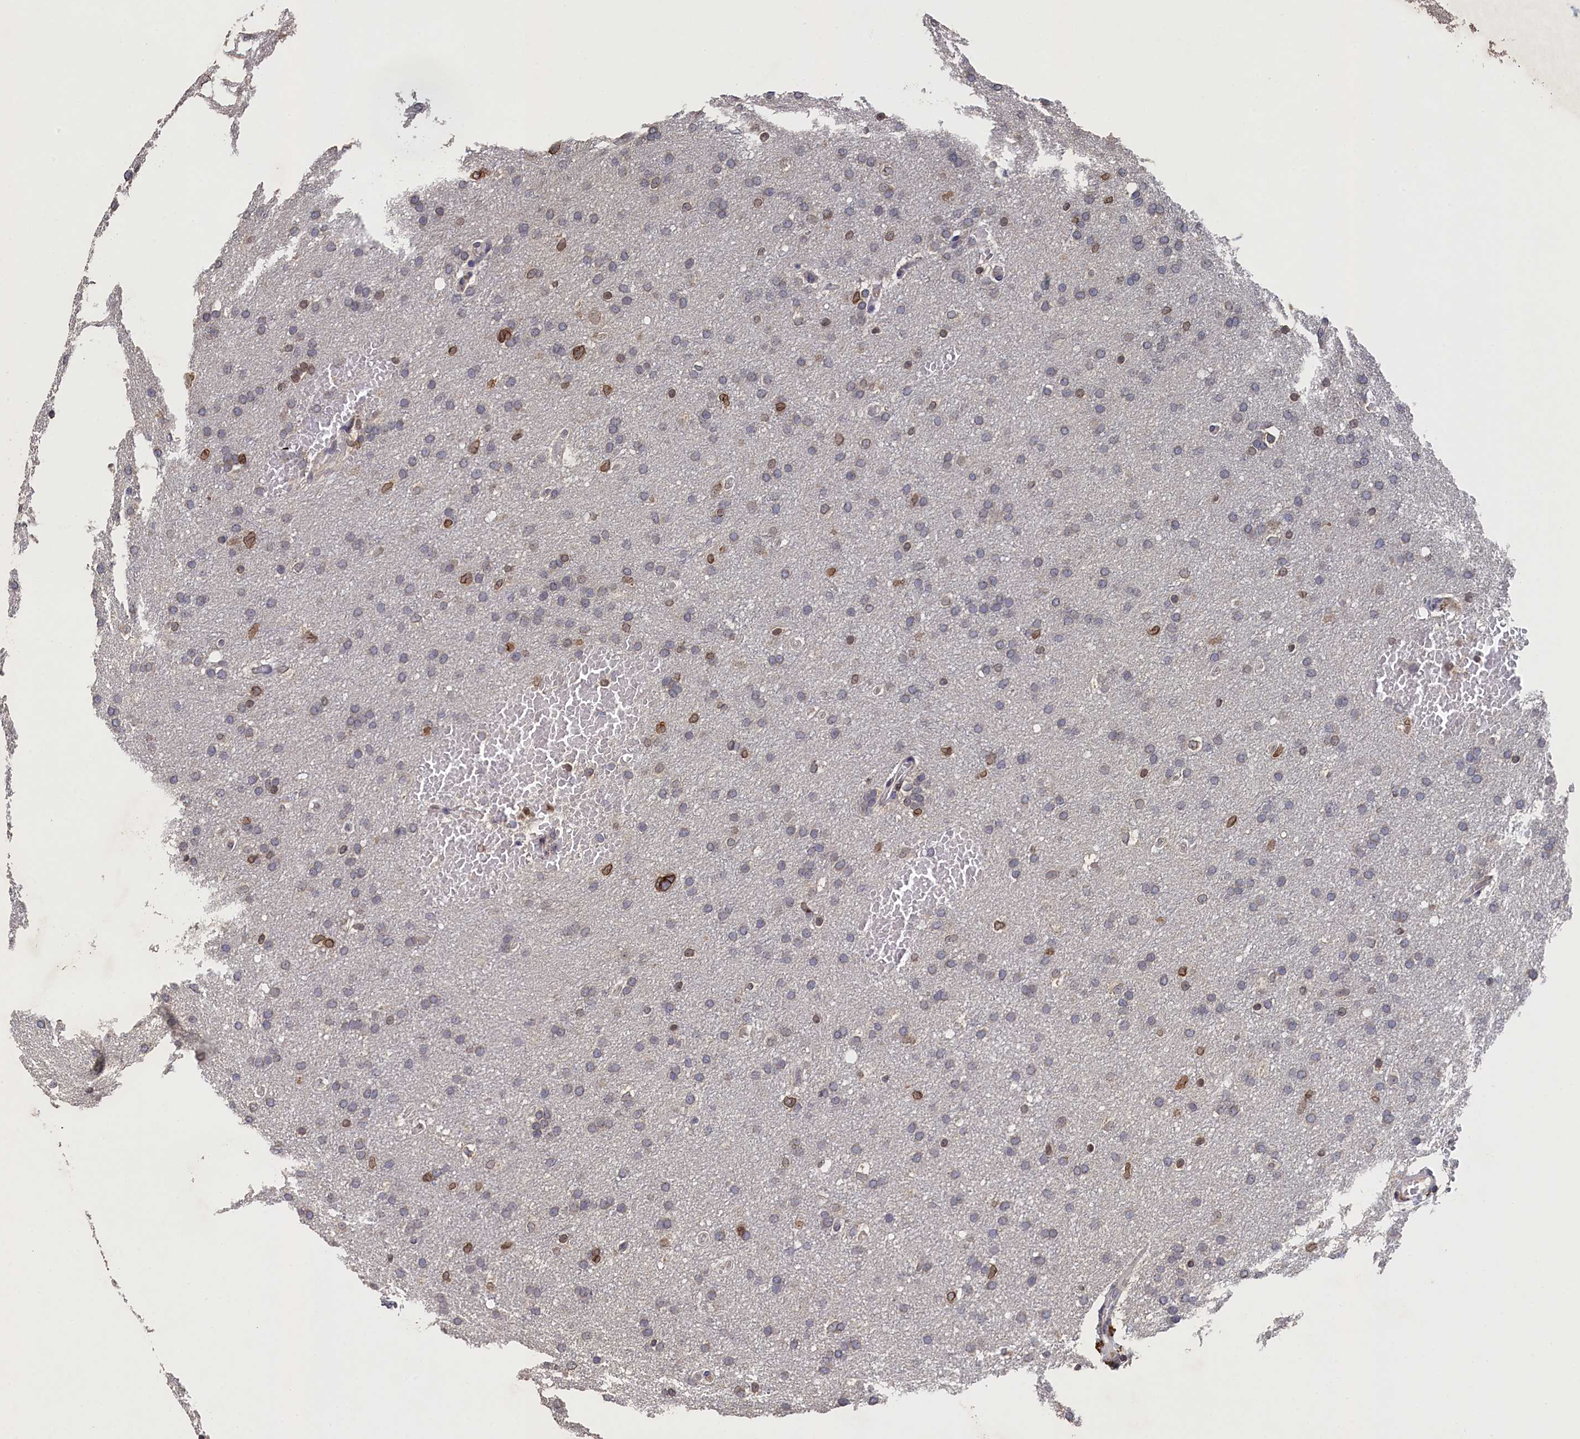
{"staining": {"intensity": "moderate", "quantity": "<25%", "location": "cytoplasmic/membranous,nuclear"}, "tissue": "glioma", "cell_type": "Tumor cells", "image_type": "cancer", "snomed": [{"axis": "morphology", "description": "Glioma, malignant, High grade"}, {"axis": "topography", "description": "Cerebral cortex"}], "caption": "Immunohistochemical staining of glioma exhibits low levels of moderate cytoplasmic/membranous and nuclear protein staining in about <25% of tumor cells.", "gene": "ANKEF1", "patient": {"sex": "female", "age": 36}}